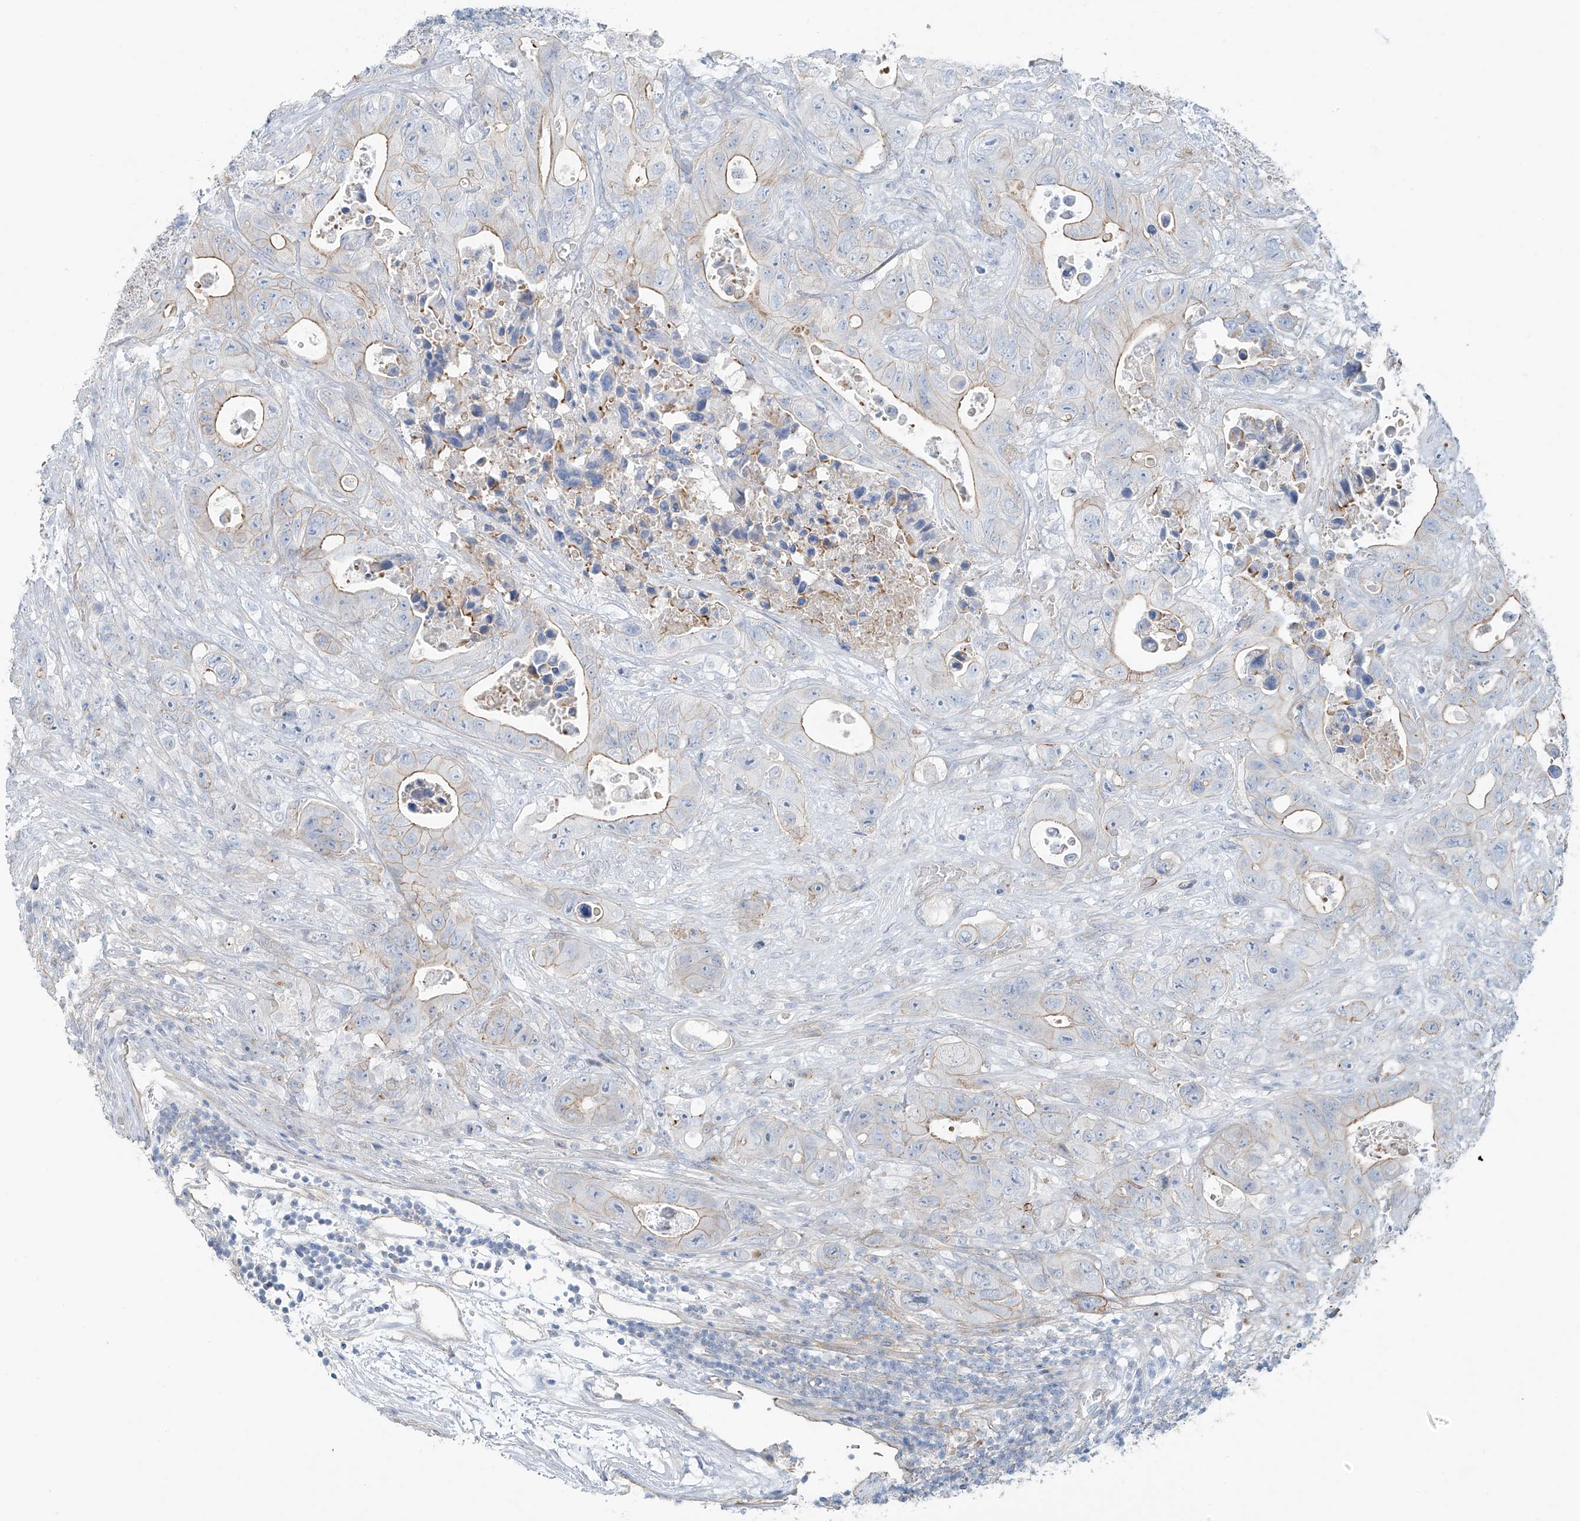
{"staining": {"intensity": "moderate", "quantity": "<25%", "location": "cytoplasmic/membranous"}, "tissue": "colorectal cancer", "cell_type": "Tumor cells", "image_type": "cancer", "snomed": [{"axis": "morphology", "description": "Adenocarcinoma, NOS"}, {"axis": "topography", "description": "Colon"}], "caption": "Immunohistochemistry photomicrograph of human adenocarcinoma (colorectal) stained for a protein (brown), which reveals low levels of moderate cytoplasmic/membranous expression in about <25% of tumor cells.", "gene": "TUBE1", "patient": {"sex": "female", "age": 46}}